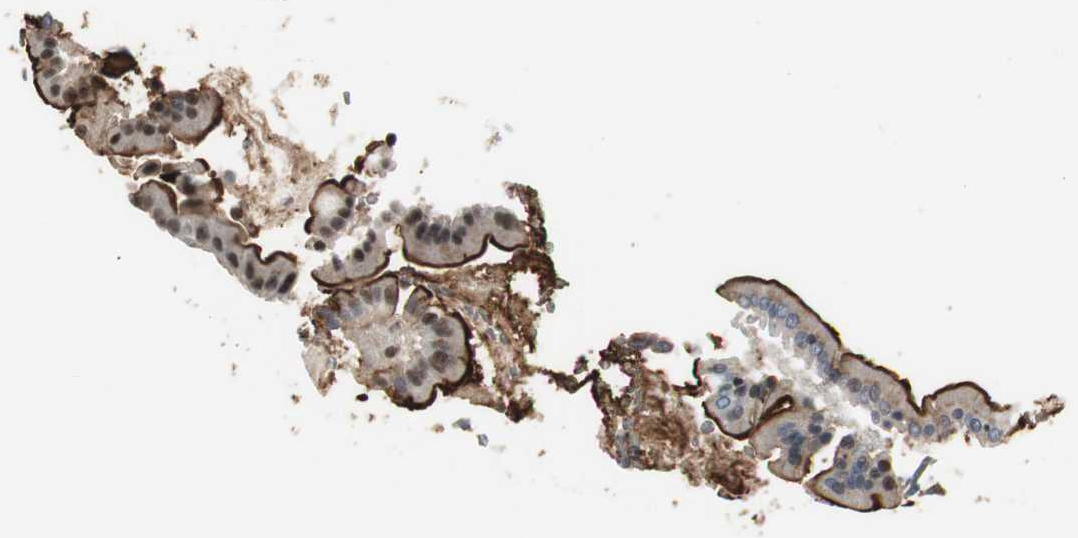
{"staining": {"intensity": "strong", "quantity": ">75%", "location": "cytoplasmic/membranous,nuclear"}, "tissue": "duodenum", "cell_type": "Glandular cells", "image_type": "normal", "snomed": [{"axis": "morphology", "description": "Normal tissue, NOS"}, {"axis": "topography", "description": "Duodenum"}], "caption": "Strong cytoplasmic/membranous,nuclear protein expression is seen in approximately >75% of glandular cells in duodenum.", "gene": "MKX", "patient": {"sex": "male", "age": 50}}